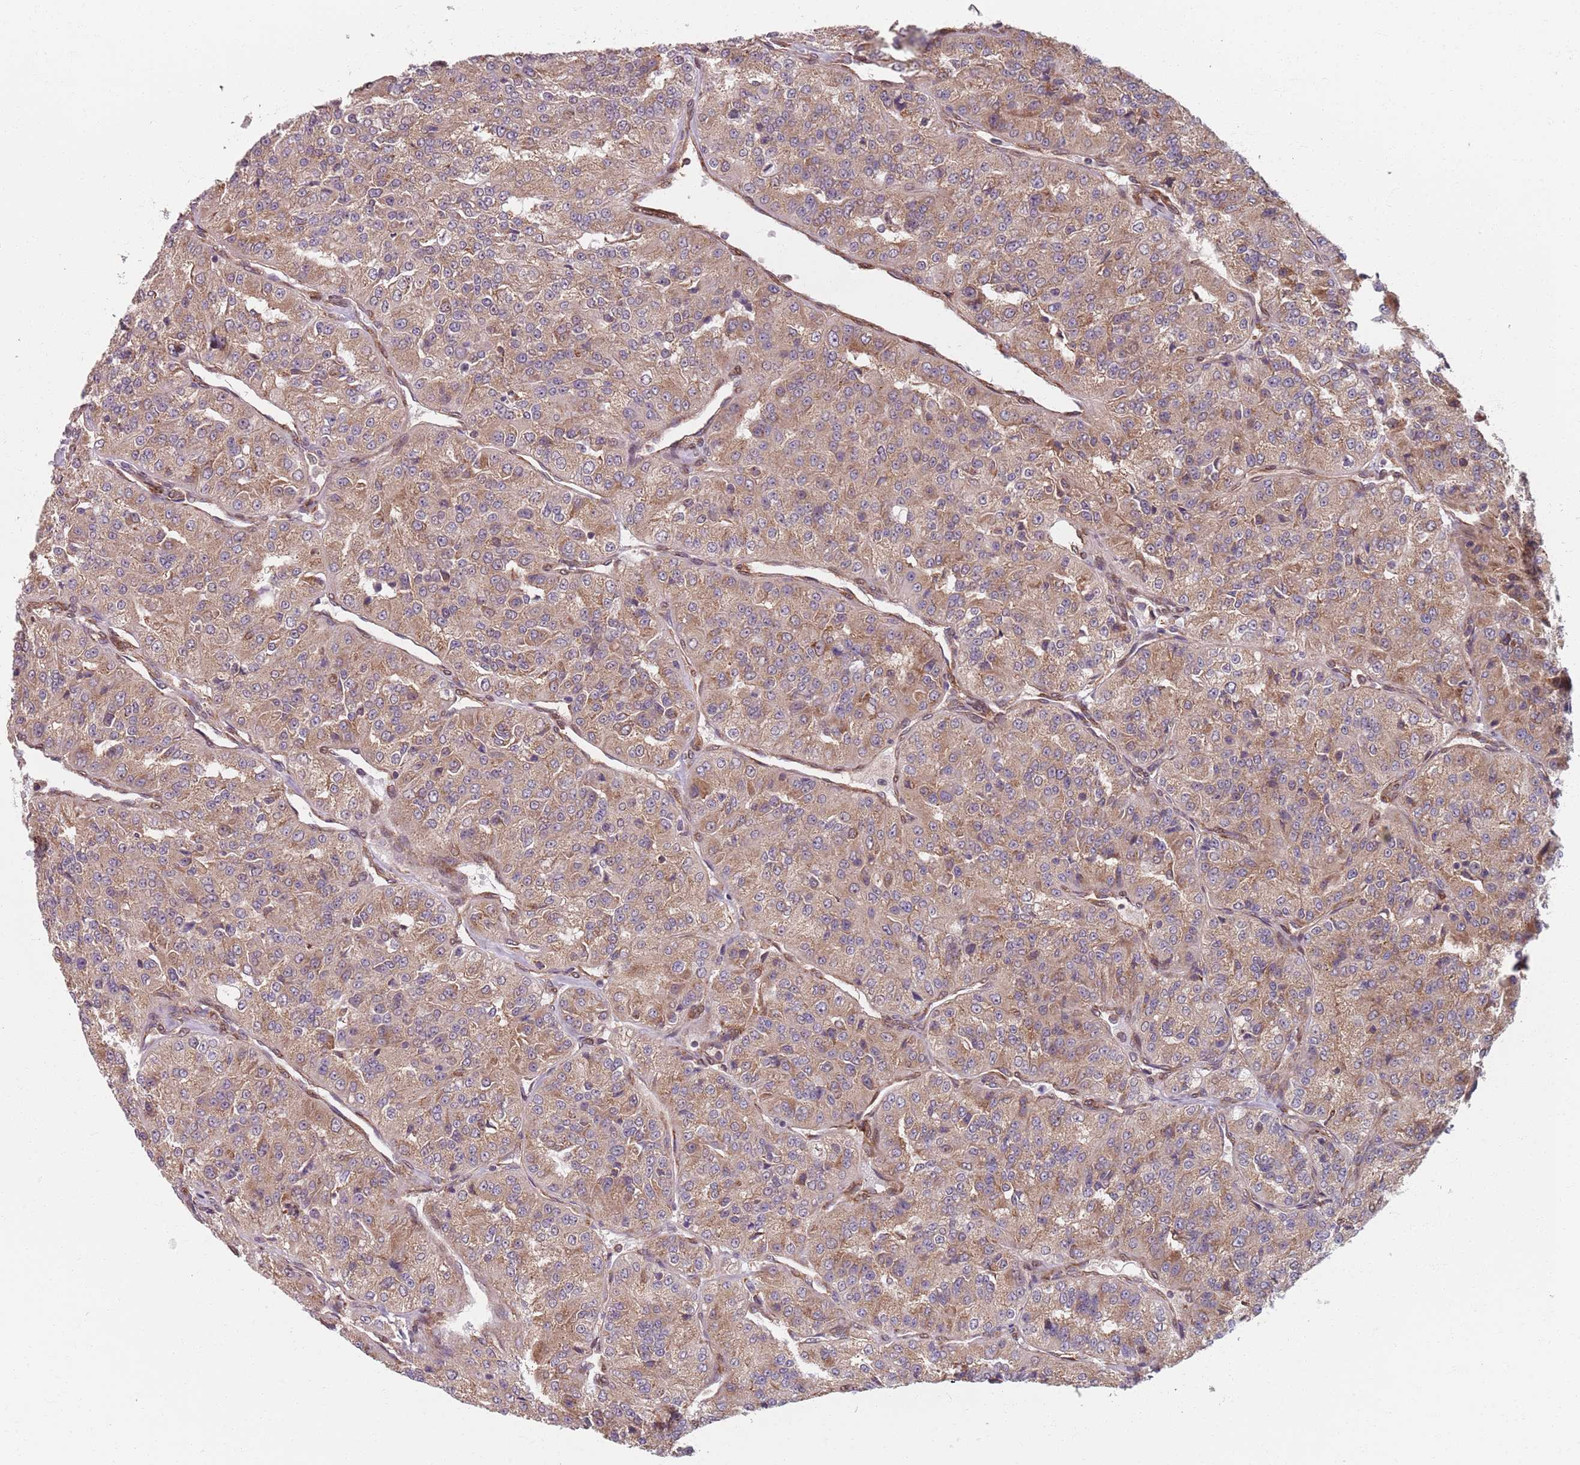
{"staining": {"intensity": "moderate", "quantity": ">75%", "location": "cytoplasmic/membranous"}, "tissue": "renal cancer", "cell_type": "Tumor cells", "image_type": "cancer", "snomed": [{"axis": "morphology", "description": "Adenocarcinoma, NOS"}, {"axis": "topography", "description": "Kidney"}], "caption": "This is a histology image of immunohistochemistry staining of renal cancer, which shows moderate expression in the cytoplasmic/membranous of tumor cells.", "gene": "NOTCH3", "patient": {"sex": "female", "age": 63}}